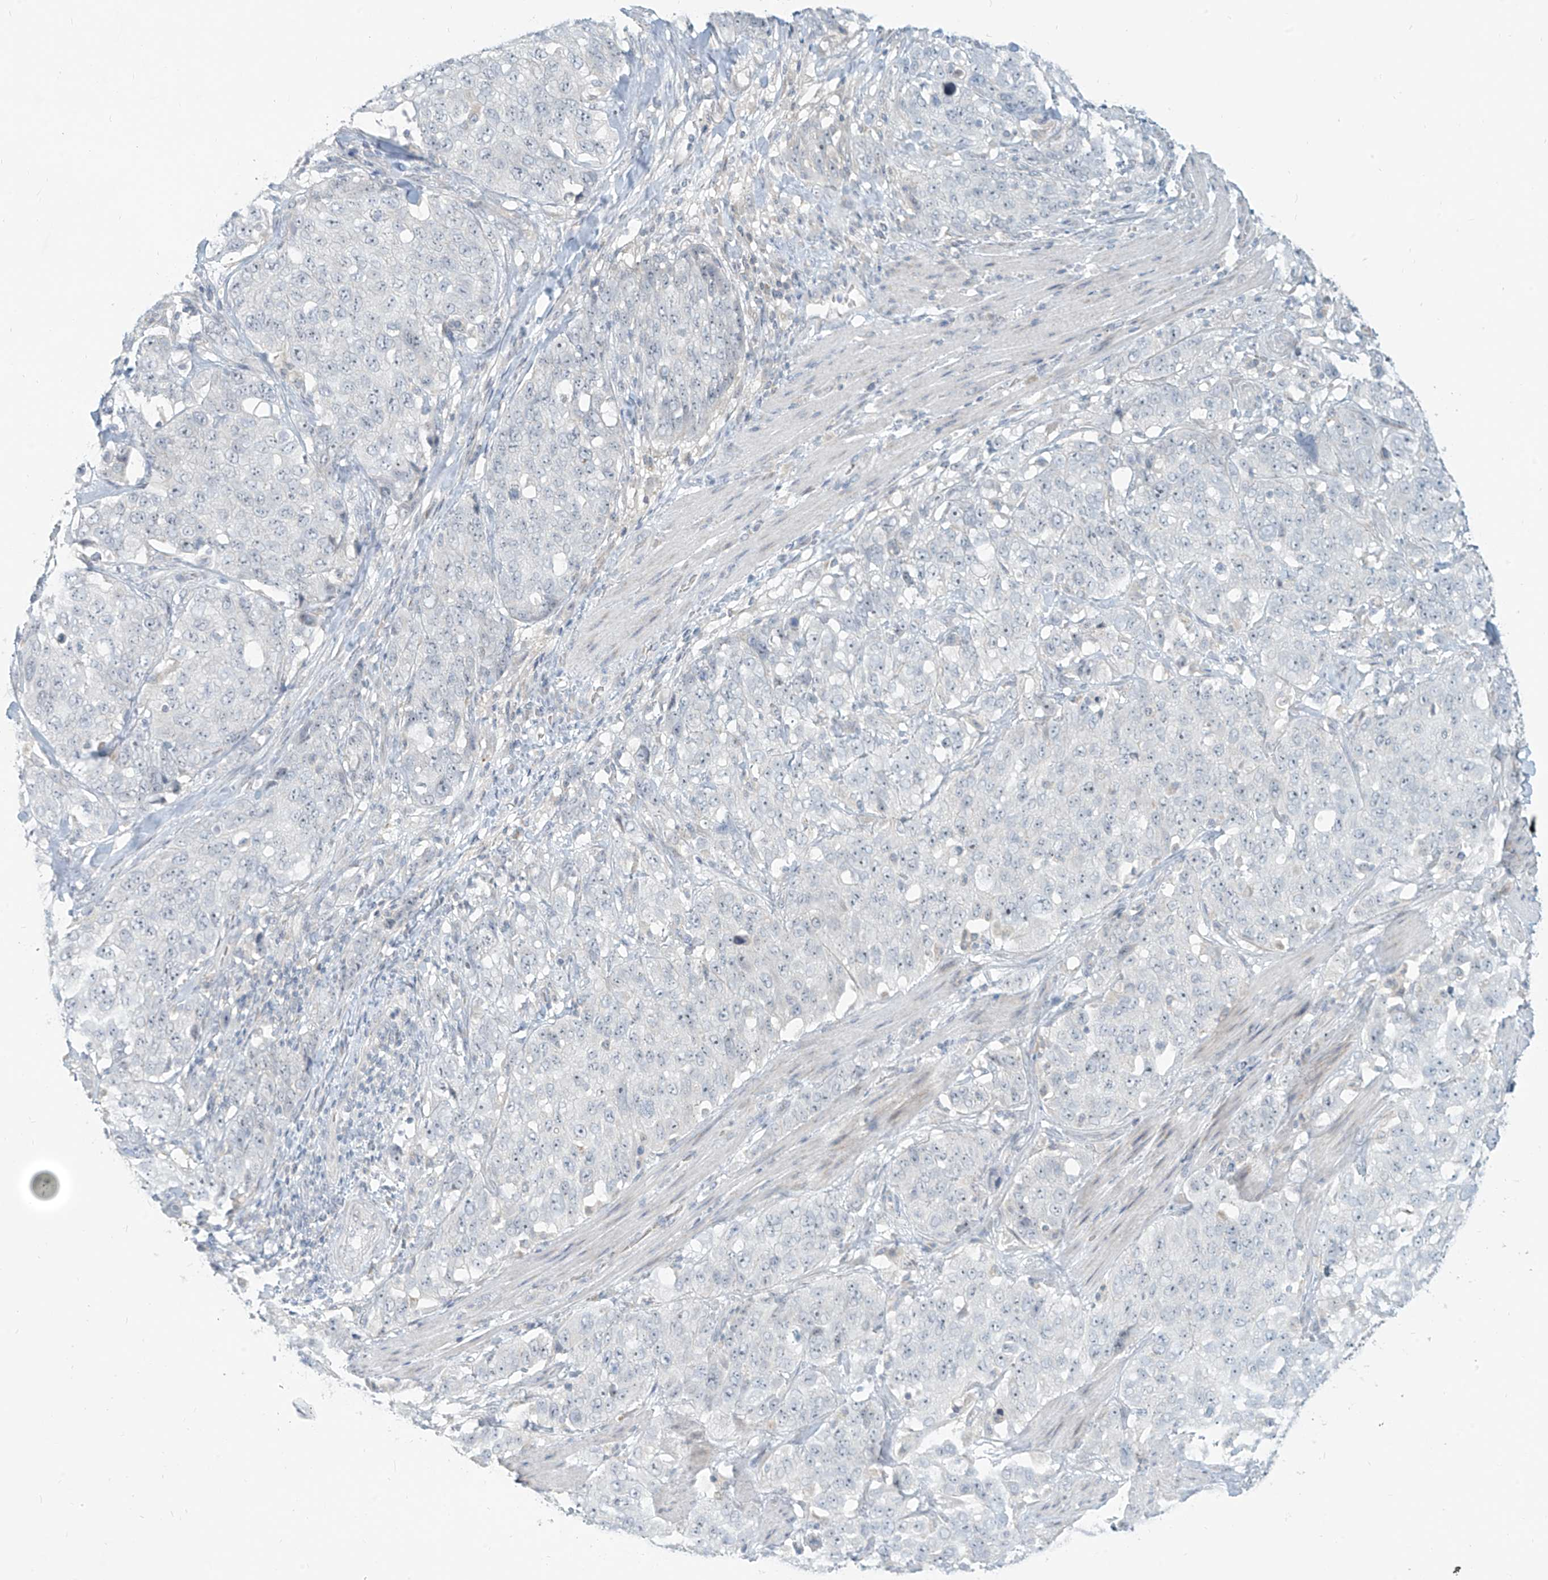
{"staining": {"intensity": "negative", "quantity": "none", "location": "none"}, "tissue": "stomach cancer", "cell_type": "Tumor cells", "image_type": "cancer", "snomed": [{"axis": "morphology", "description": "Adenocarcinoma, NOS"}, {"axis": "topography", "description": "Stomach"}], "caption": "Immunohistochemistry of adenocarcinoma (stomach) reveals no positivity in tumor cells. The staining was performed using DAB to visualize the protein expression in brown, while the nuclei were stained in blue with hematoxylin (Magnification: 20x).", "gene": "C2orf42", "patient": {"sex": "male", "age": 48}}